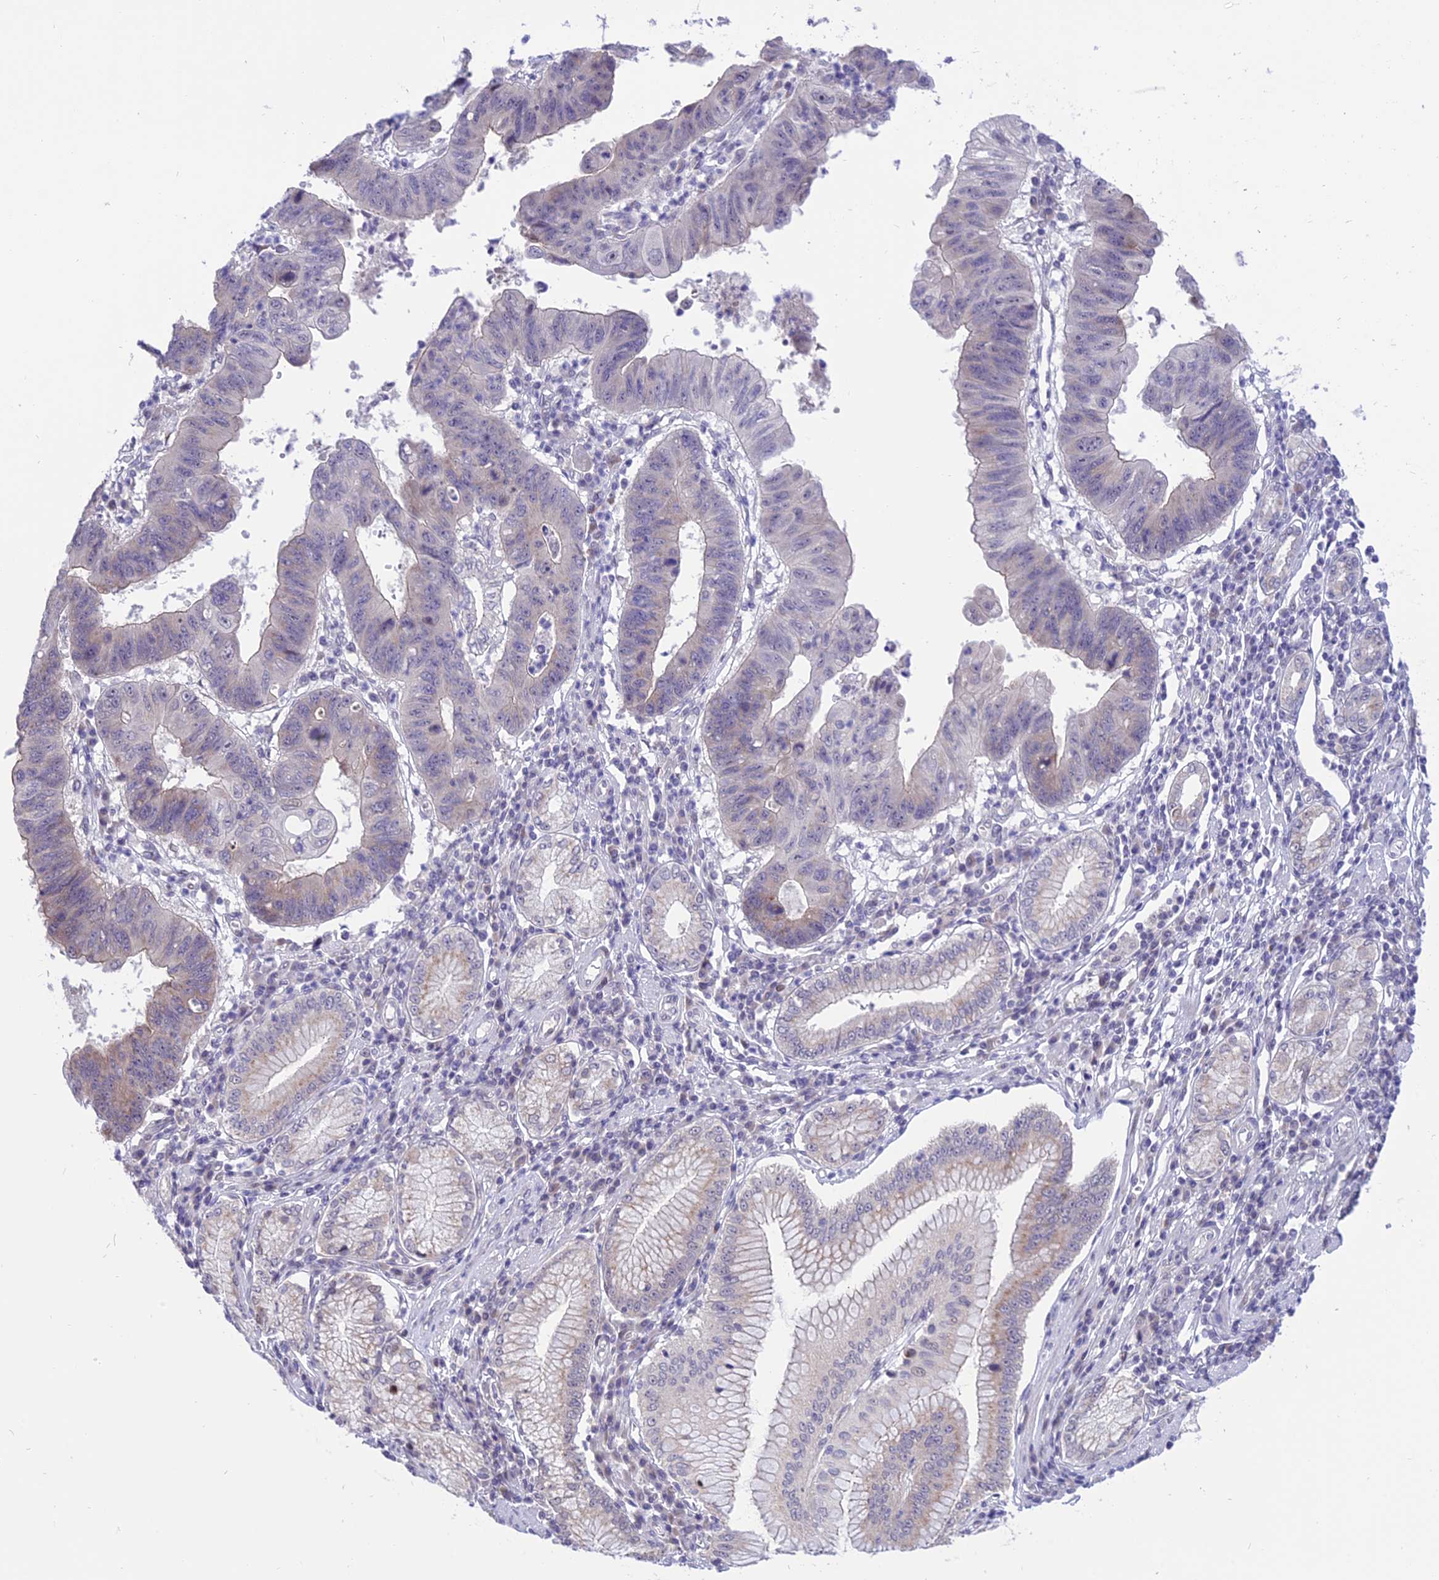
{"staining": {"intensity": "weak", "quantity": "<25%", "location": "cytoplasmic/membranous"}, "tissue": "stomach cancer", "cell_type": "Tumor cells", "image_type": "cancer", "snomed": [{"axis": "morphology", "description": "Adenocarcinoma, NOS"}, {"axis": "topography", "description": "Stomach"}], "caption": "Tumor cells are negative for protein expression in human stomach adenocarcinoma. (Immunohistochemistry (ihc), brightfield microscopy, high magnification).", "gene": "ZNF837", "patient": {"sex": "male", "age": 59}}